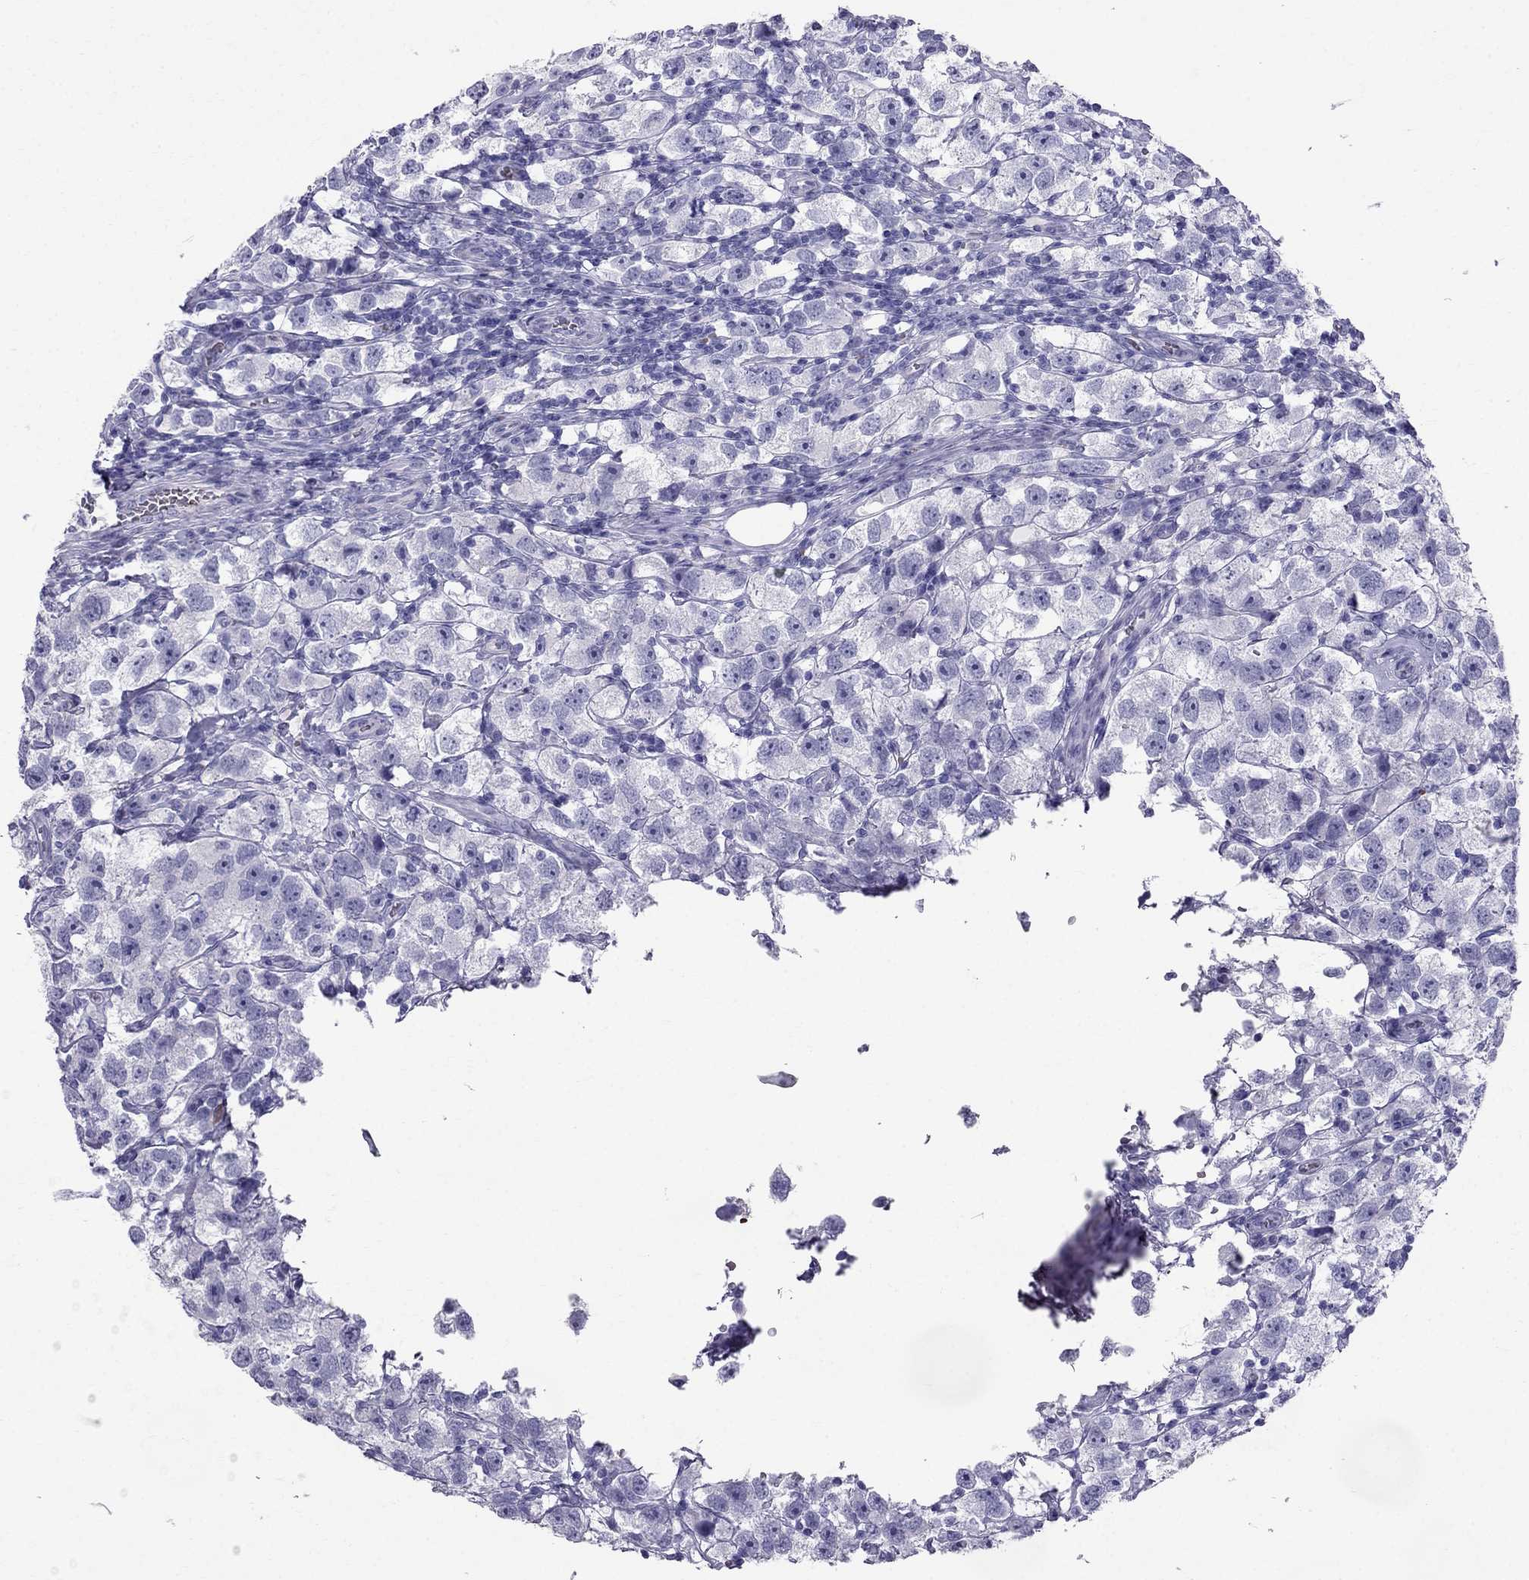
{"staining": {"intensity": "negative", "quantity": "none", "location": "none"}, "tissue": "testis cancer", "cell_type": "Tumor cells", "image_type": "cancer", "snomed": [{"axis": "morphology", "description": "Seminoma, NOS"}, {"axis": "topography", "description": "Testis"}], "caption": "Protein analysis of seminoma (testis) demonstrates no significant staining in tumor cells. Nuclei are stained in blue.", "gene": "DNAAF6", "patient": {"sex": "male", "age": 26}}